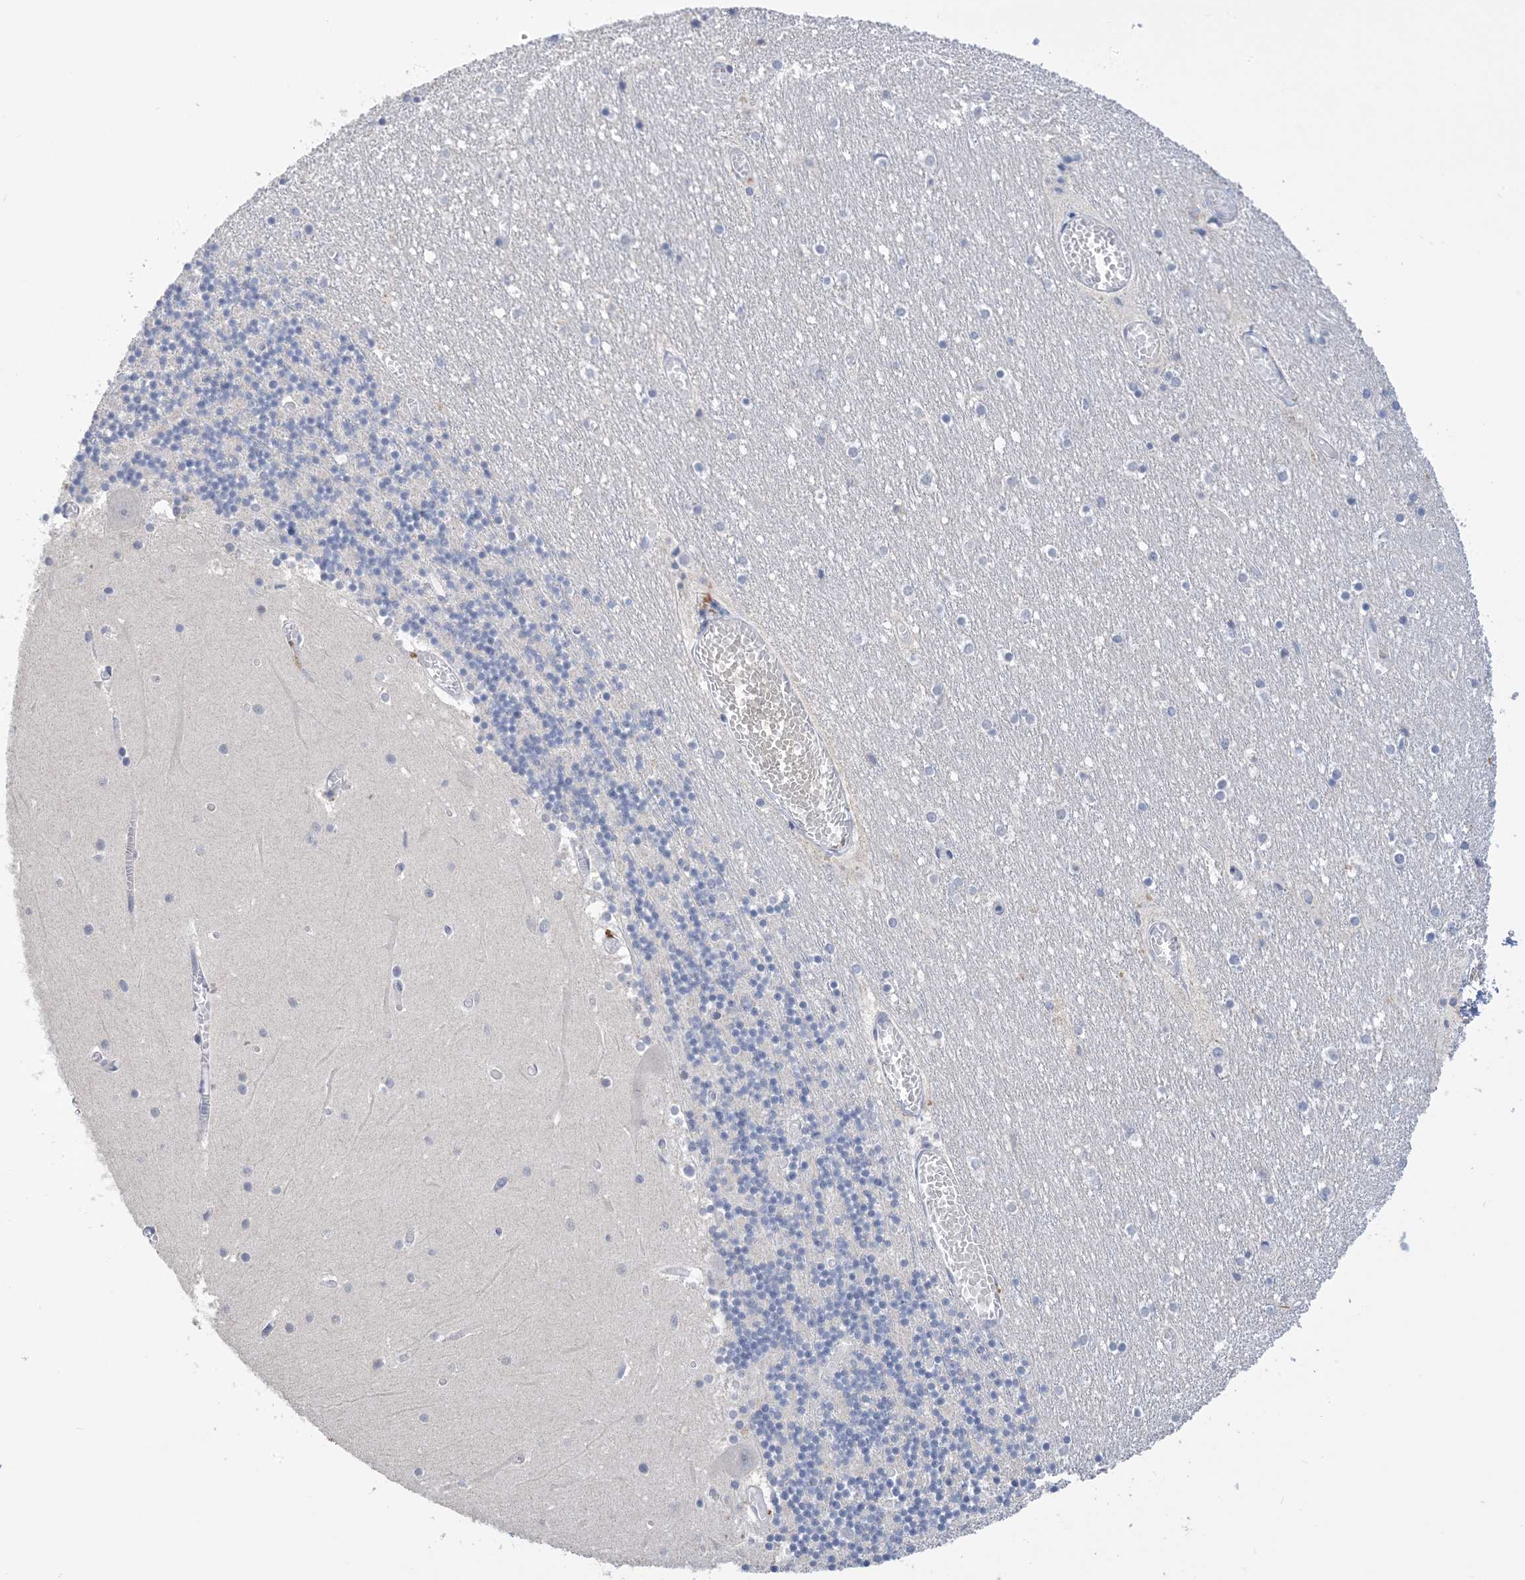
{"staining": {"intensity": "negative", "quantity": "none", "location": "none"}, "tissue": "cerebellum", "cell_type": "Cells in granular layer", "image_type": "normal", "snomed": [{"axis": "morphology", "description": "Normal tissue, NOS"}, {"axis": "topography", "description": "Cerebellum"}], "caption": "IHC photomicrograph of unremarkable cerebellum: human cerebellum stained with DAB (3,3'-diaminobenzidine) exhibits no significant protein staining in cells in granular layer. (Brightfield microscopy of DAB IHC at high magnification).", "gene": "DSC3", "patient": {"sex": "female", "age": 28}}